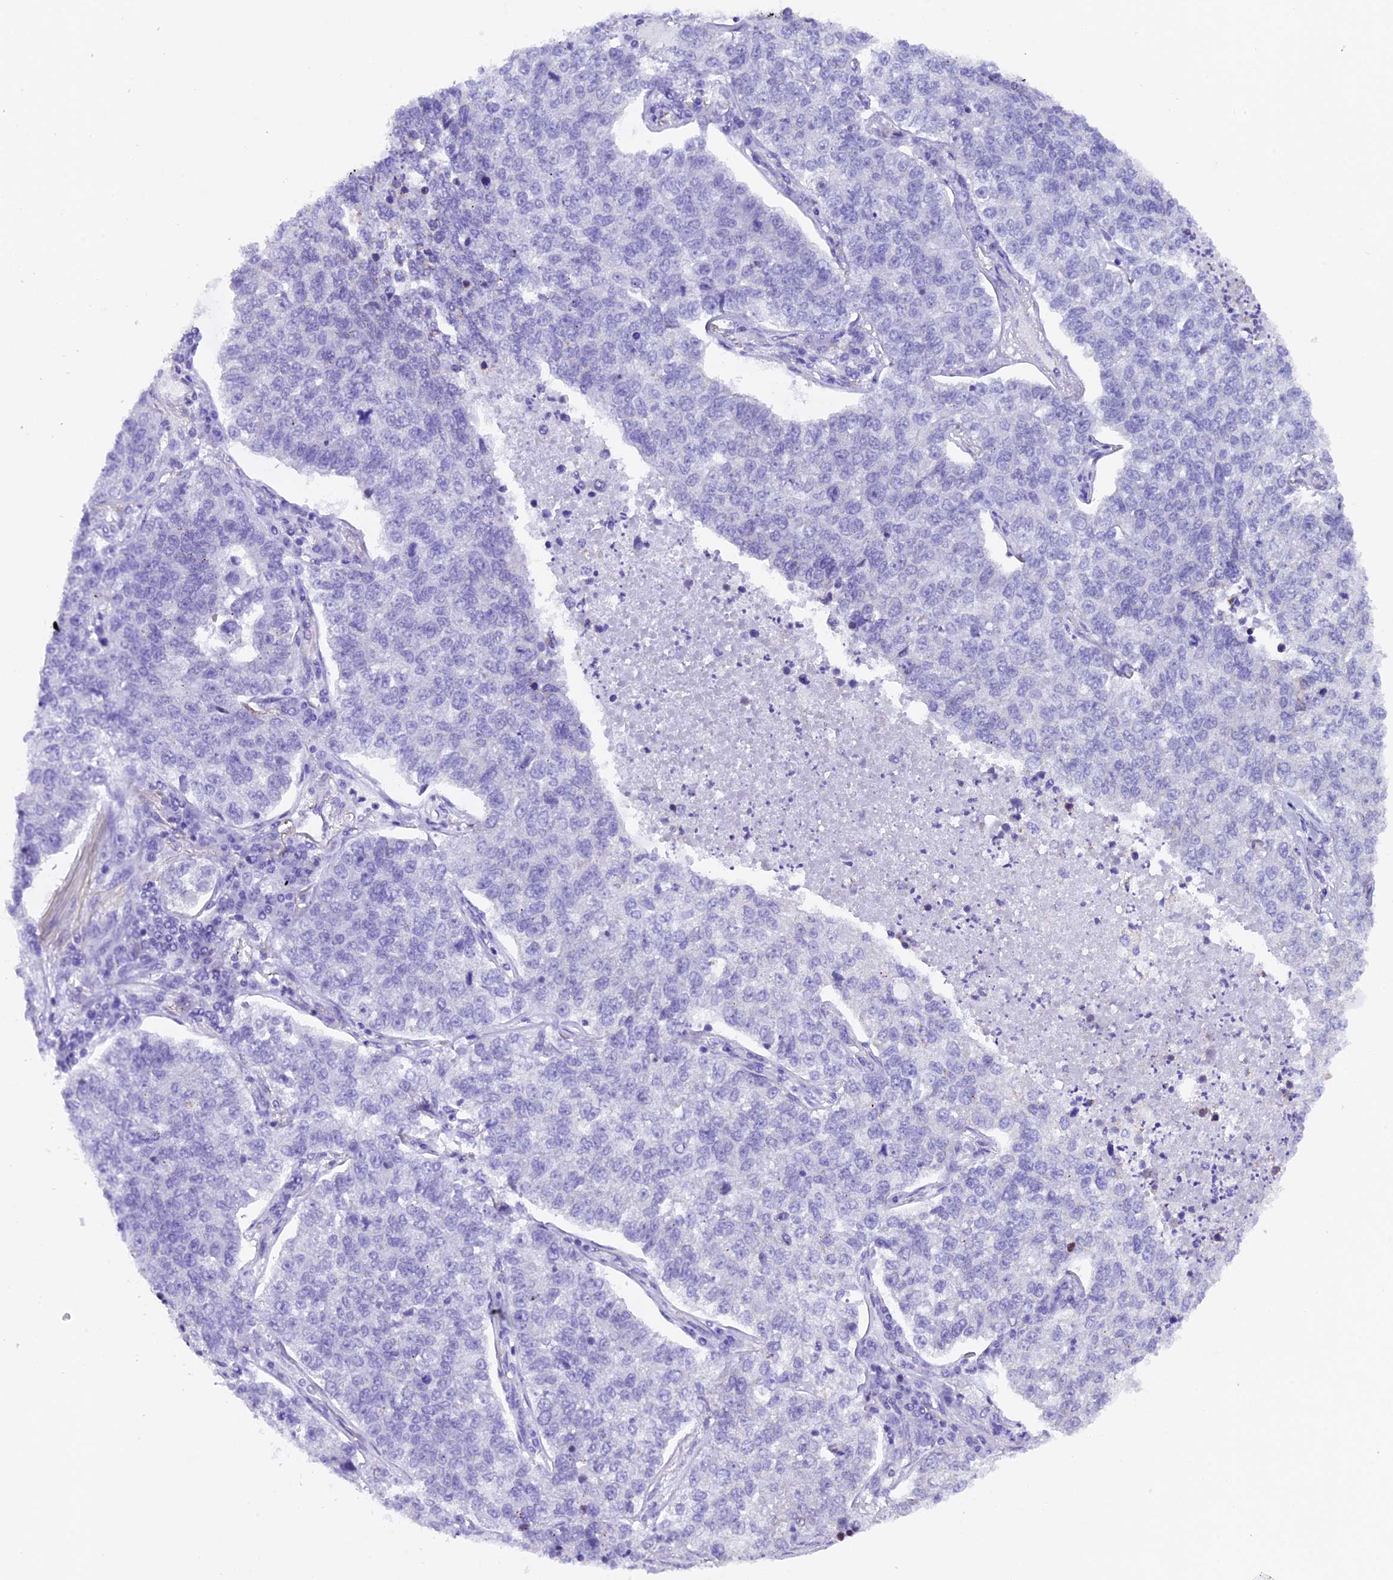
{"staining": {"intensity": "negative", "quantity": "none", "location": "none"}, "tissue": "lung cancer", "cell_type": "Tumor cells", "image_type": "cancer", "snomed": [{"axis": "morphology", "description": "Adenocarcinoma, NOS"}, {"axis": "topography", "description": "Lung"}], "caption": "This is a photomicrograph of immunohistochemistry staining of lung cancer, which shows no staining in tumor cells.", "gene": "TFAM", "patient": {"sex": "male", "age": 49}}